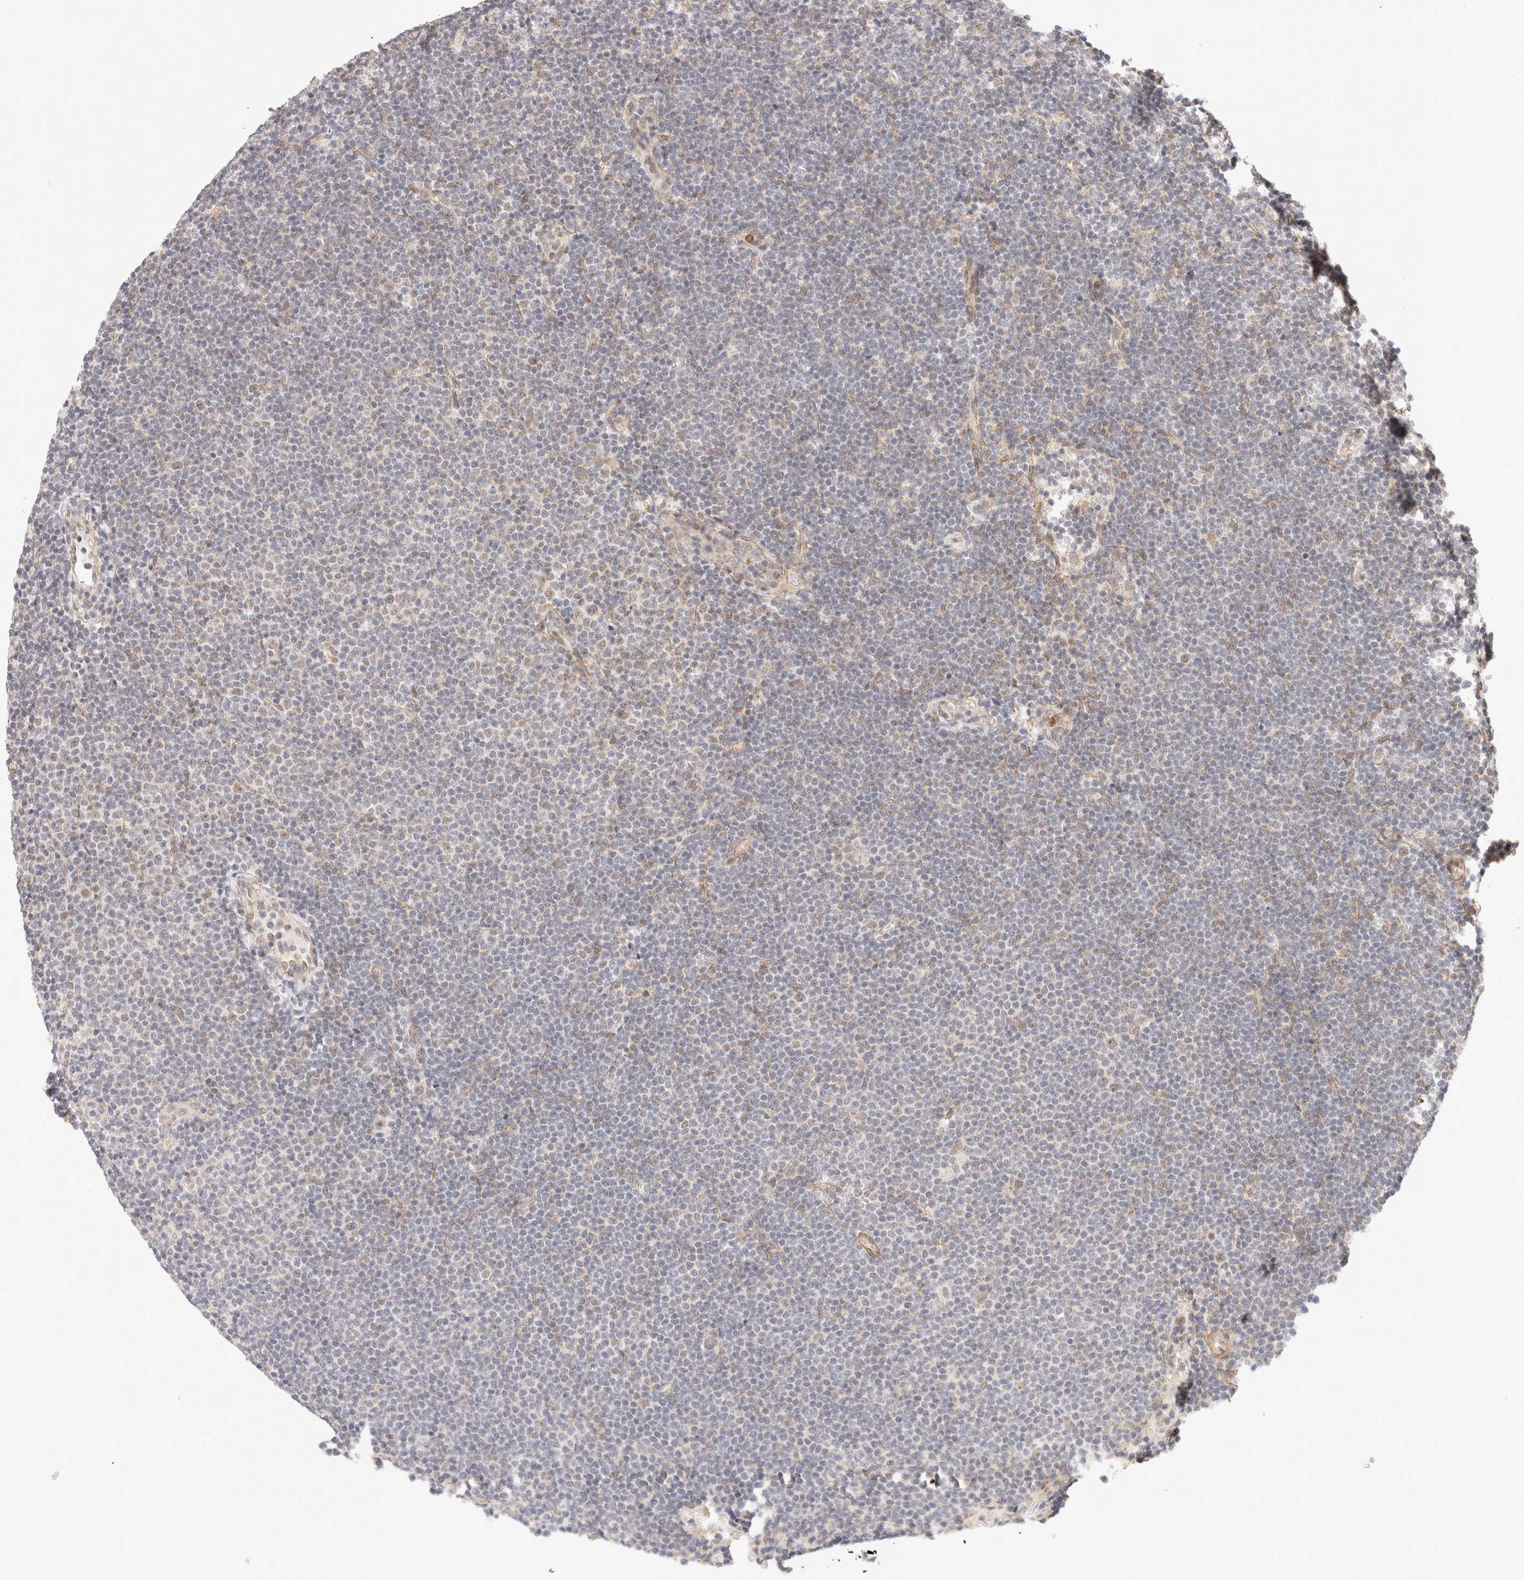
{"staining": {"intensity": "weak", "quantity": "<25%", "location": "nuclear"}, "tissue": "lymphoma", "cell_type": "Tumor cells", "image_type": "cancer", "snomed": [{"axis": "morphology", "description": "Malignant lymphoma, non-Hodgkin's type, Low grade"}, {"axis": "topography", "description": "Lymph node"}], "caption": "Tumor cells show no significant staining in low-grade malignant lymphoma, non-Hodgkin's type.", "gene": "BRPF3", "patient": {"sex": "female", "age": 53}}